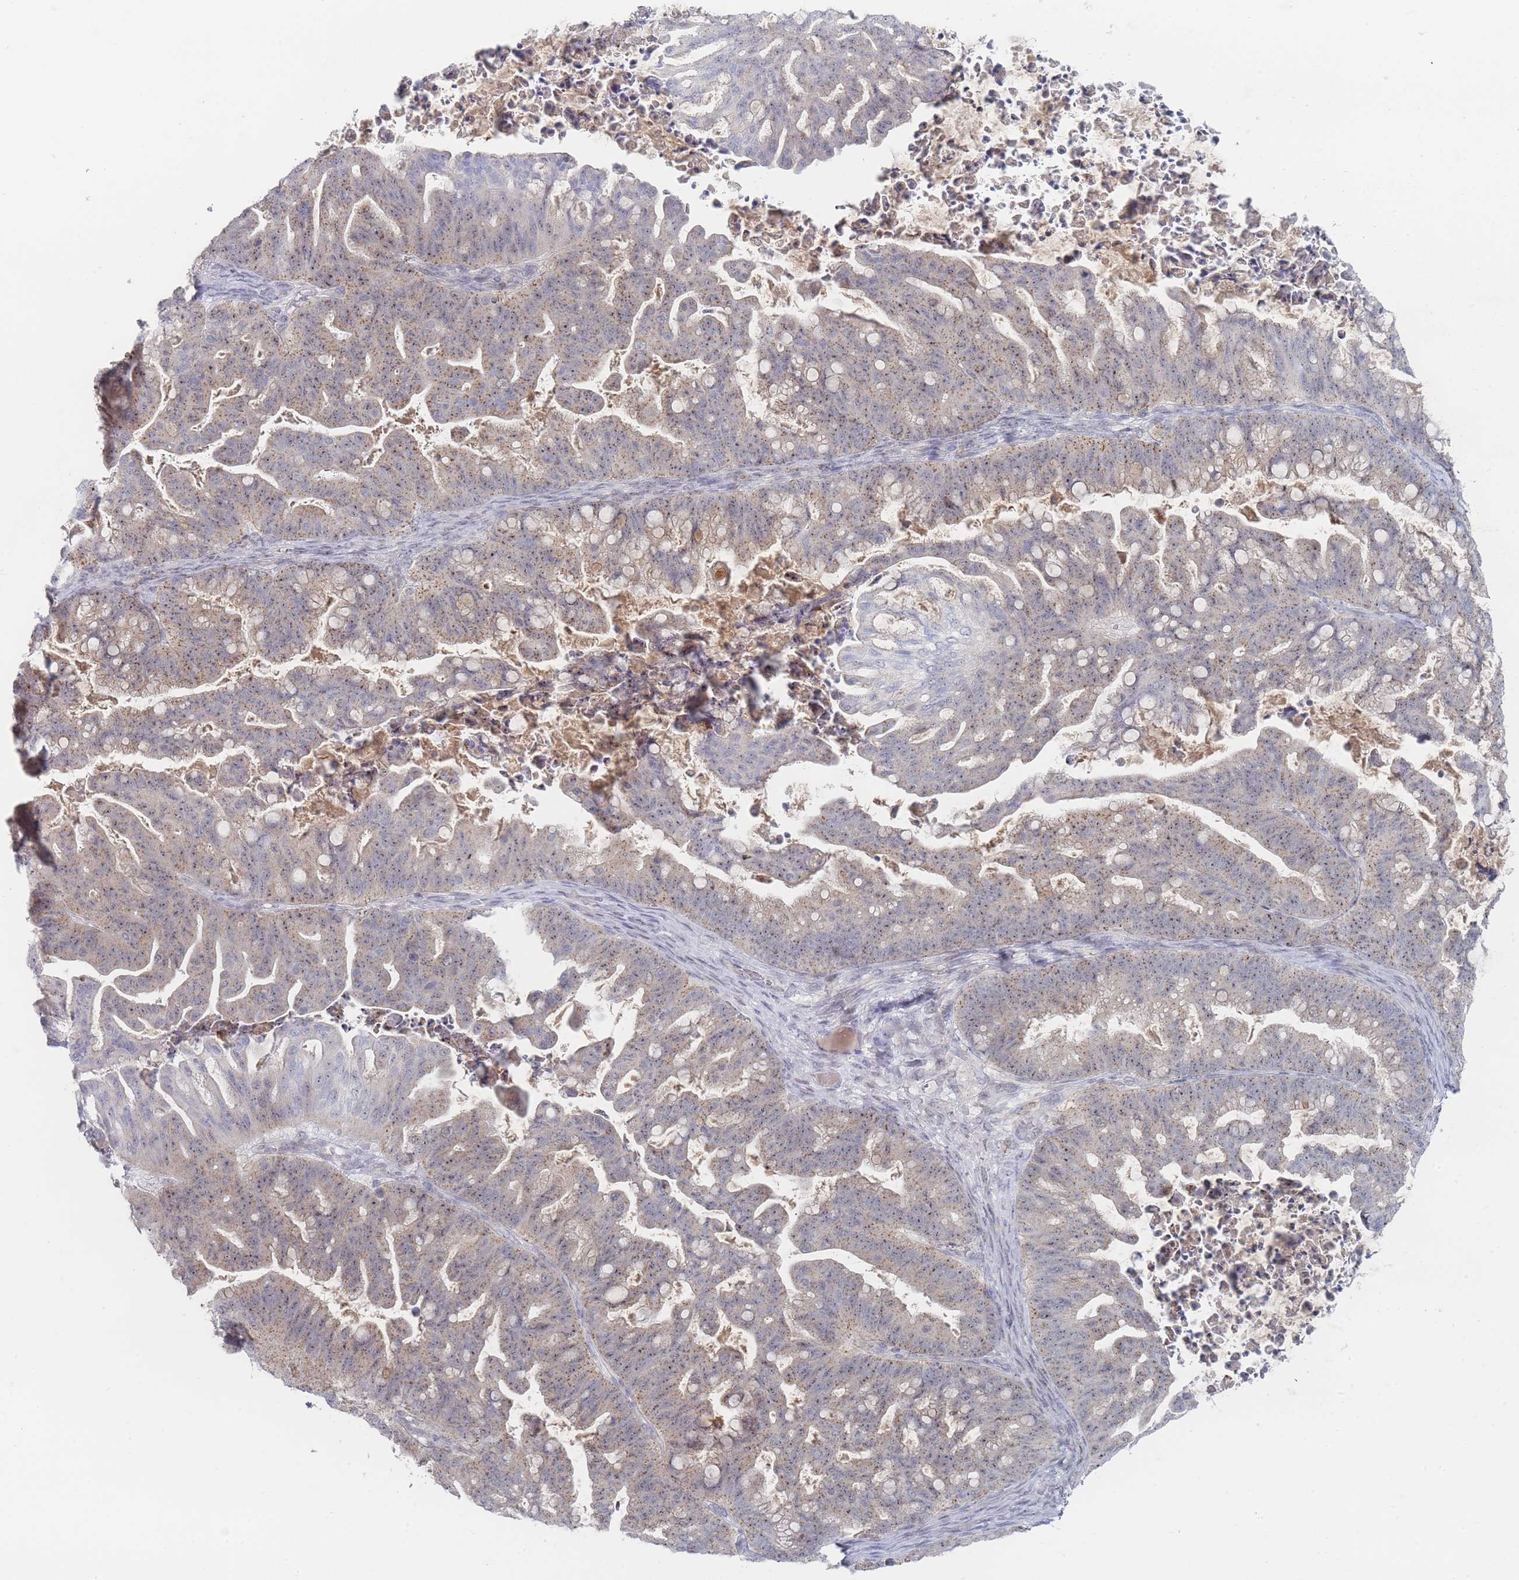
{"staining": {"intensity": "weak", "quantity": "25%-75%", "location": "cytoplasmic/membranous,nuclear"}, "tissue": "ovarian cancer", "cell_type": "Tumor cells", "image_type": "cancer", "snomed": [{"axis": "morphology", "description": "Cystadenocarcinoma, mucinous, NOS"}, {"axis": "topography", "description": "Ovary"}], "caption": "Ovarian mucinous cystadenocarcinoma stained for a protein displays weak cytoplasmic/membranous and nuclear positivity in tumor cells. (IHC, brightfield microscopy, high magnification).", "gene": "RNF8", "patient": {"sex": "female", "age": 67}}